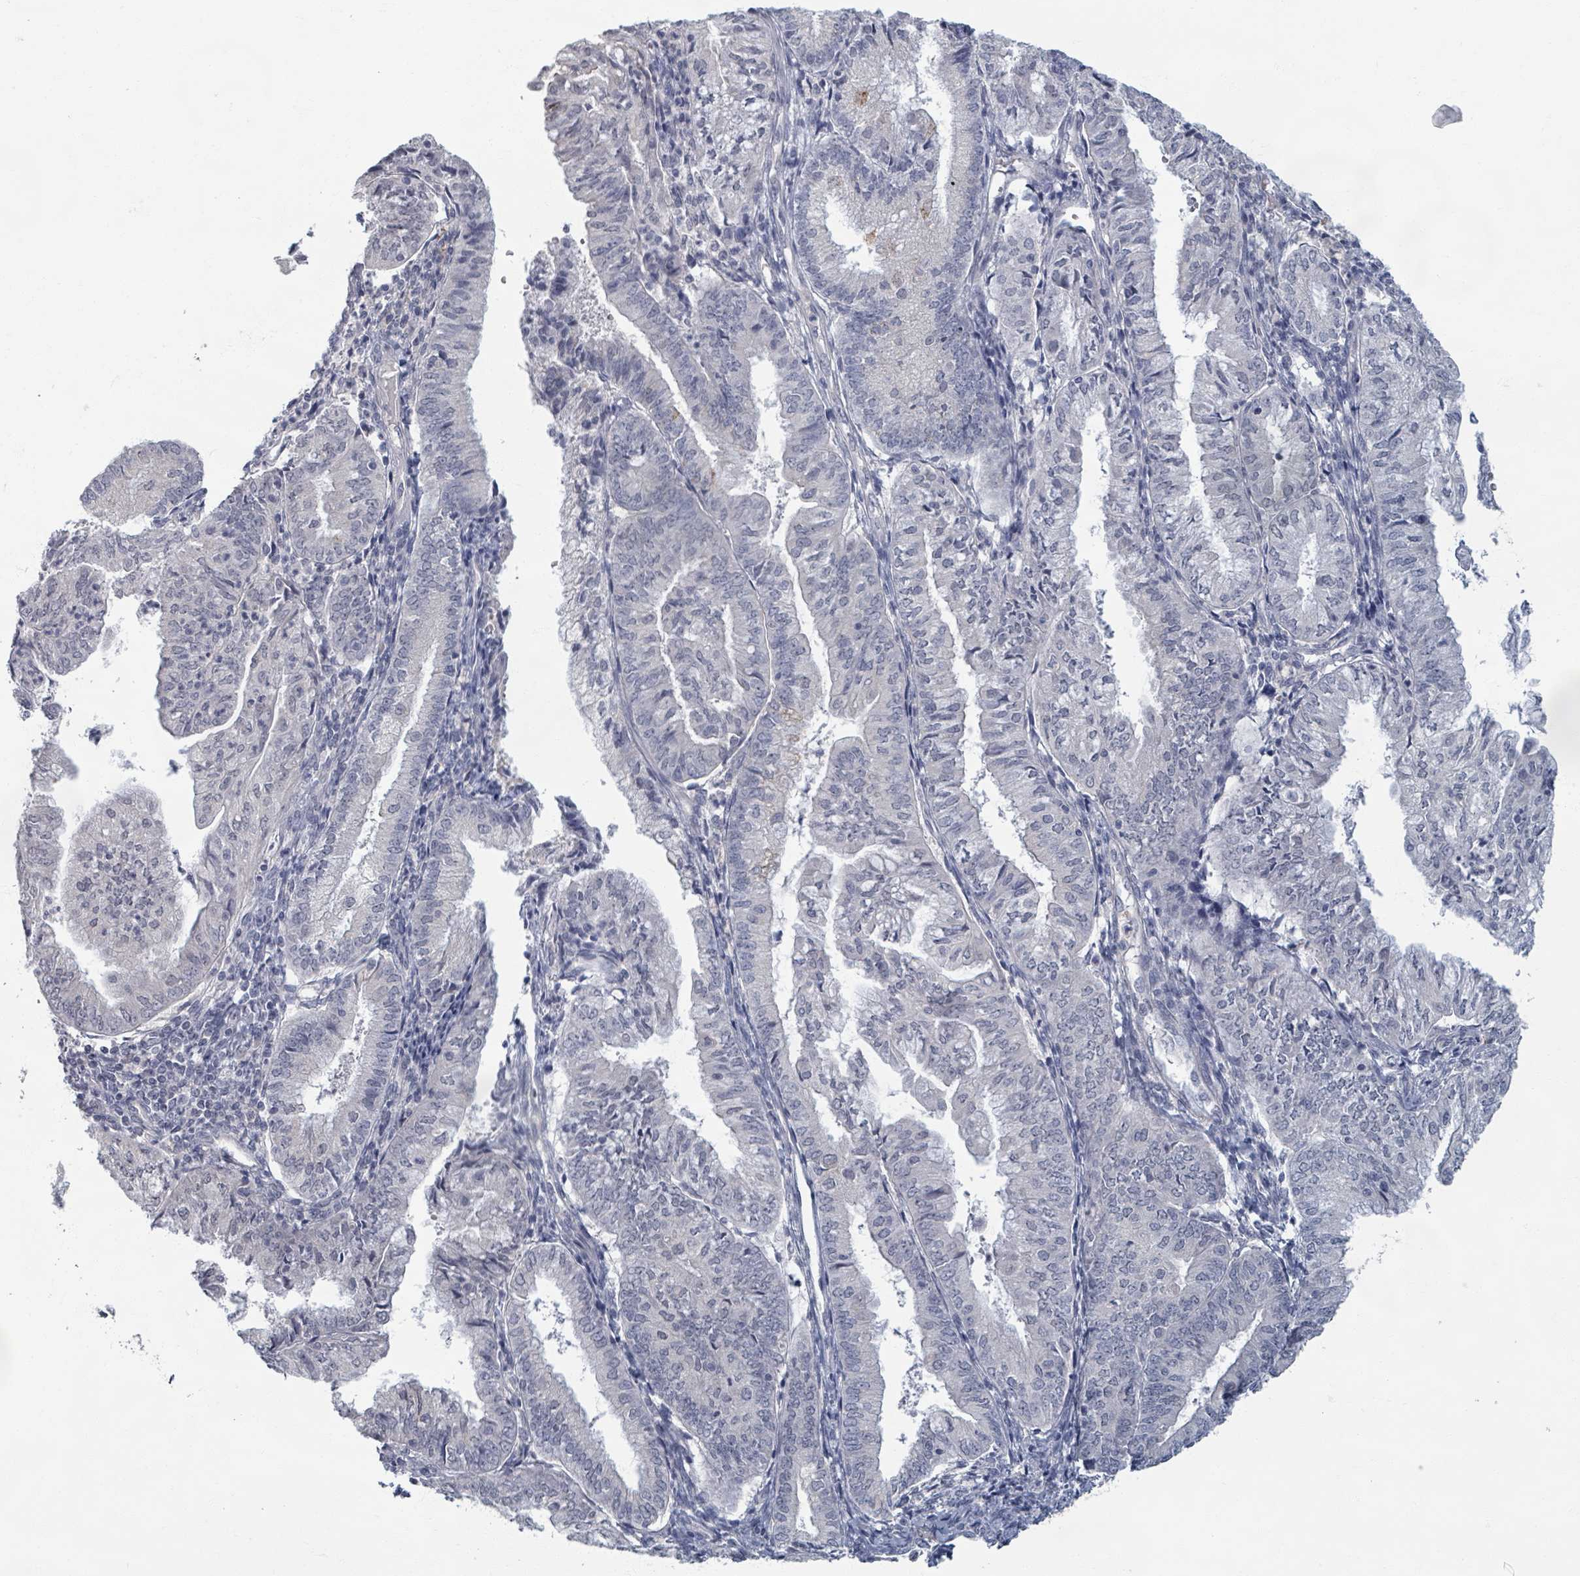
{"staining": {"intensity": "negative", "quantity": "none", "location": "none"}, "tissue": "endometrial cancer", "cell_type": "Tumor cells", "image_type": "cancer", "snomed": [{"axis": "morphology", "description": "Adenocarcinoma, NOS"}, {"axis": "topography", "description": "Endometrium"}], "caption": "The photomicrograph shows no staining of tumor cells in adenocarcinoma (endometrial).", "gene": "WNT11", "patient": {"sex": "female", "age": 55}}